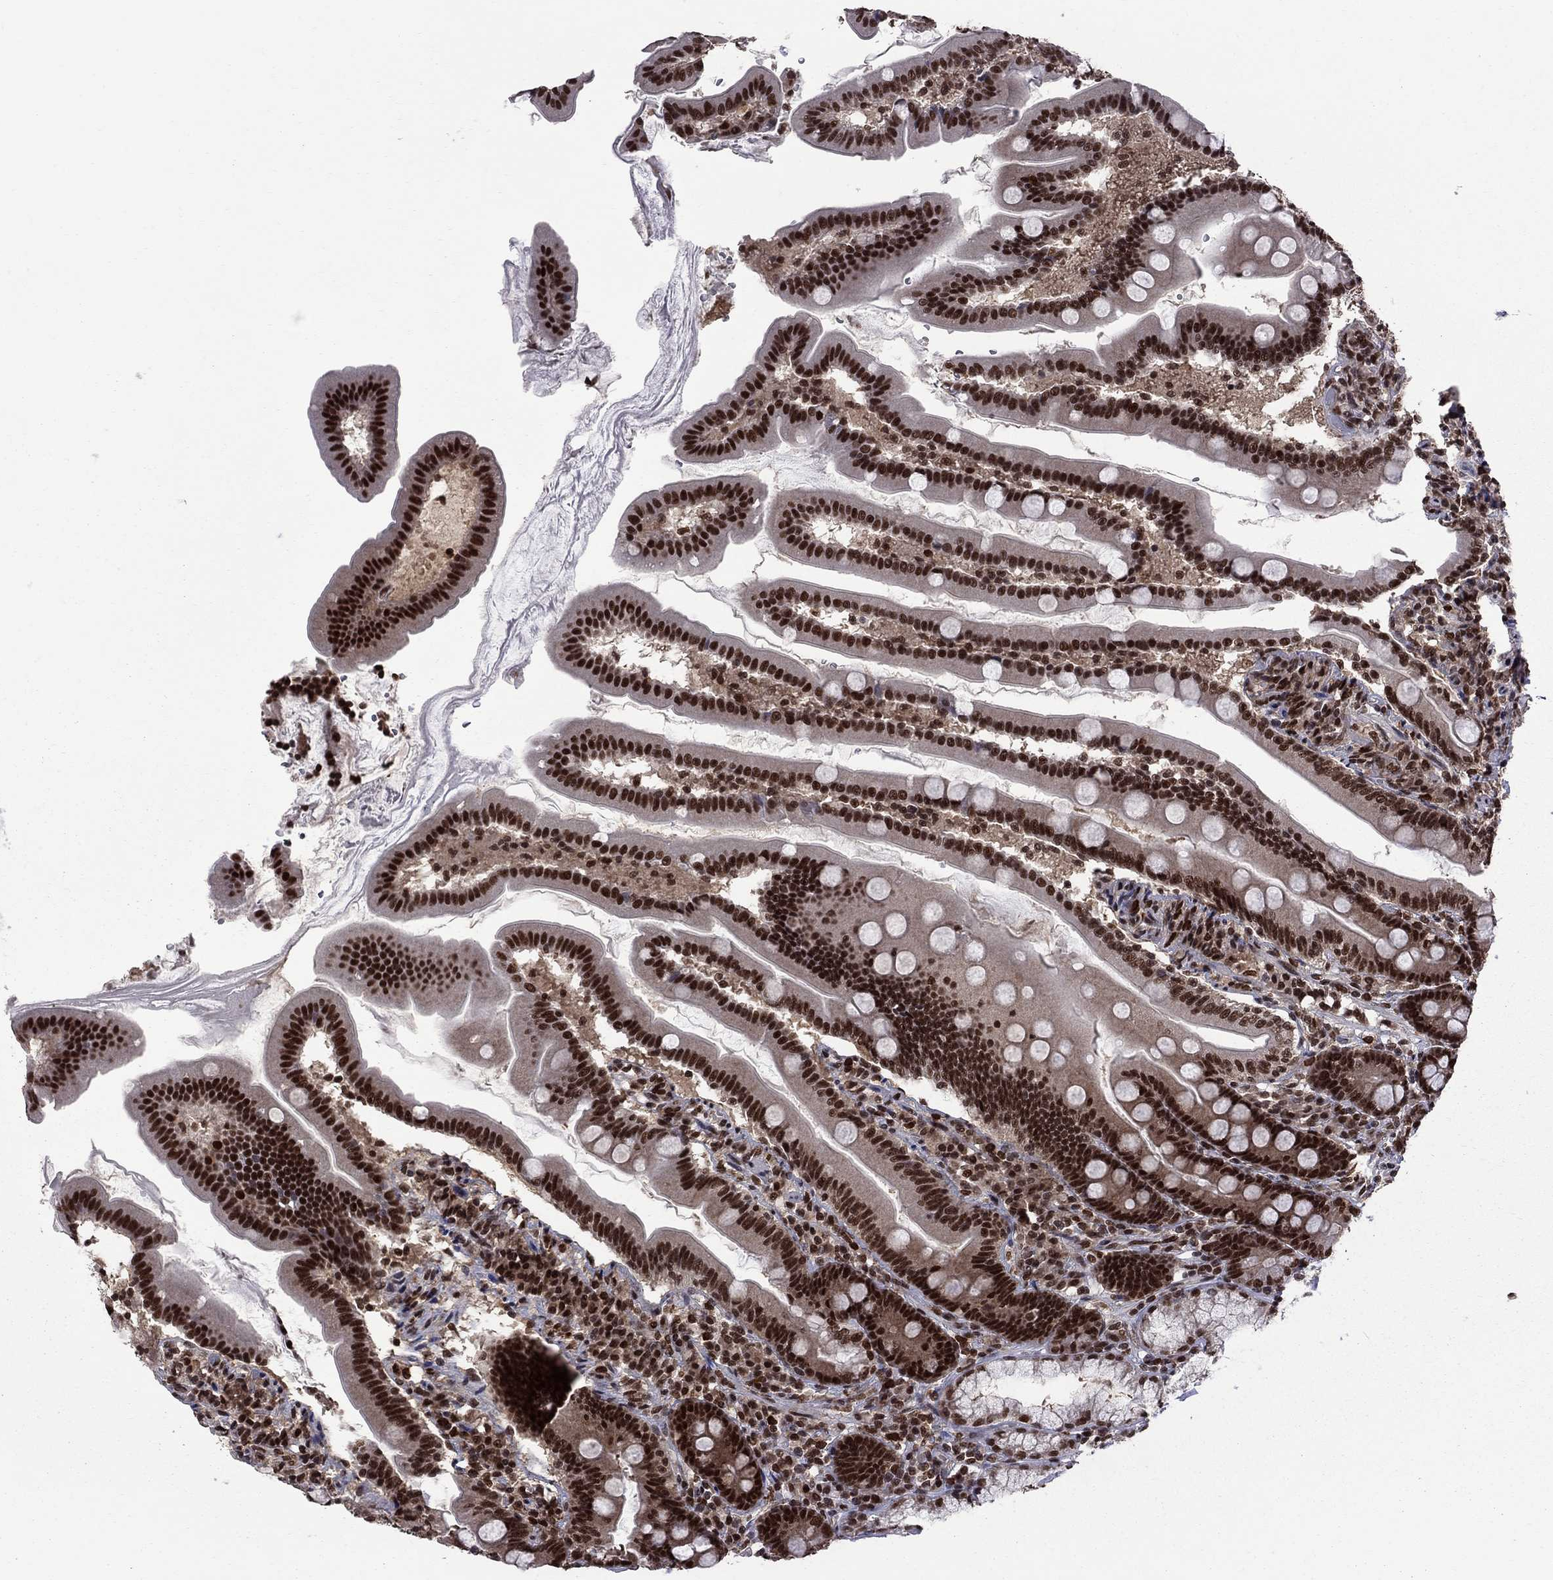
{"staining": {"intensity": "strong", "quantity": ">75%", "location": "nuclear"}, "tissue": "duodenum", "cell_type": "Glandular cells", "image_type": "normal", "snomed": [{"axis": "morphology", "description": "Normal tissue, NOS"}, {"axis": "topography", "description": "Duodenum"}], "caption": "This is an image of immunohistochemistry staining of benign duodenum, which shows strong staining in the nuclear of glandular cells.", "gene": "MED25", "patient": {"sex": "female", "age": 67}}